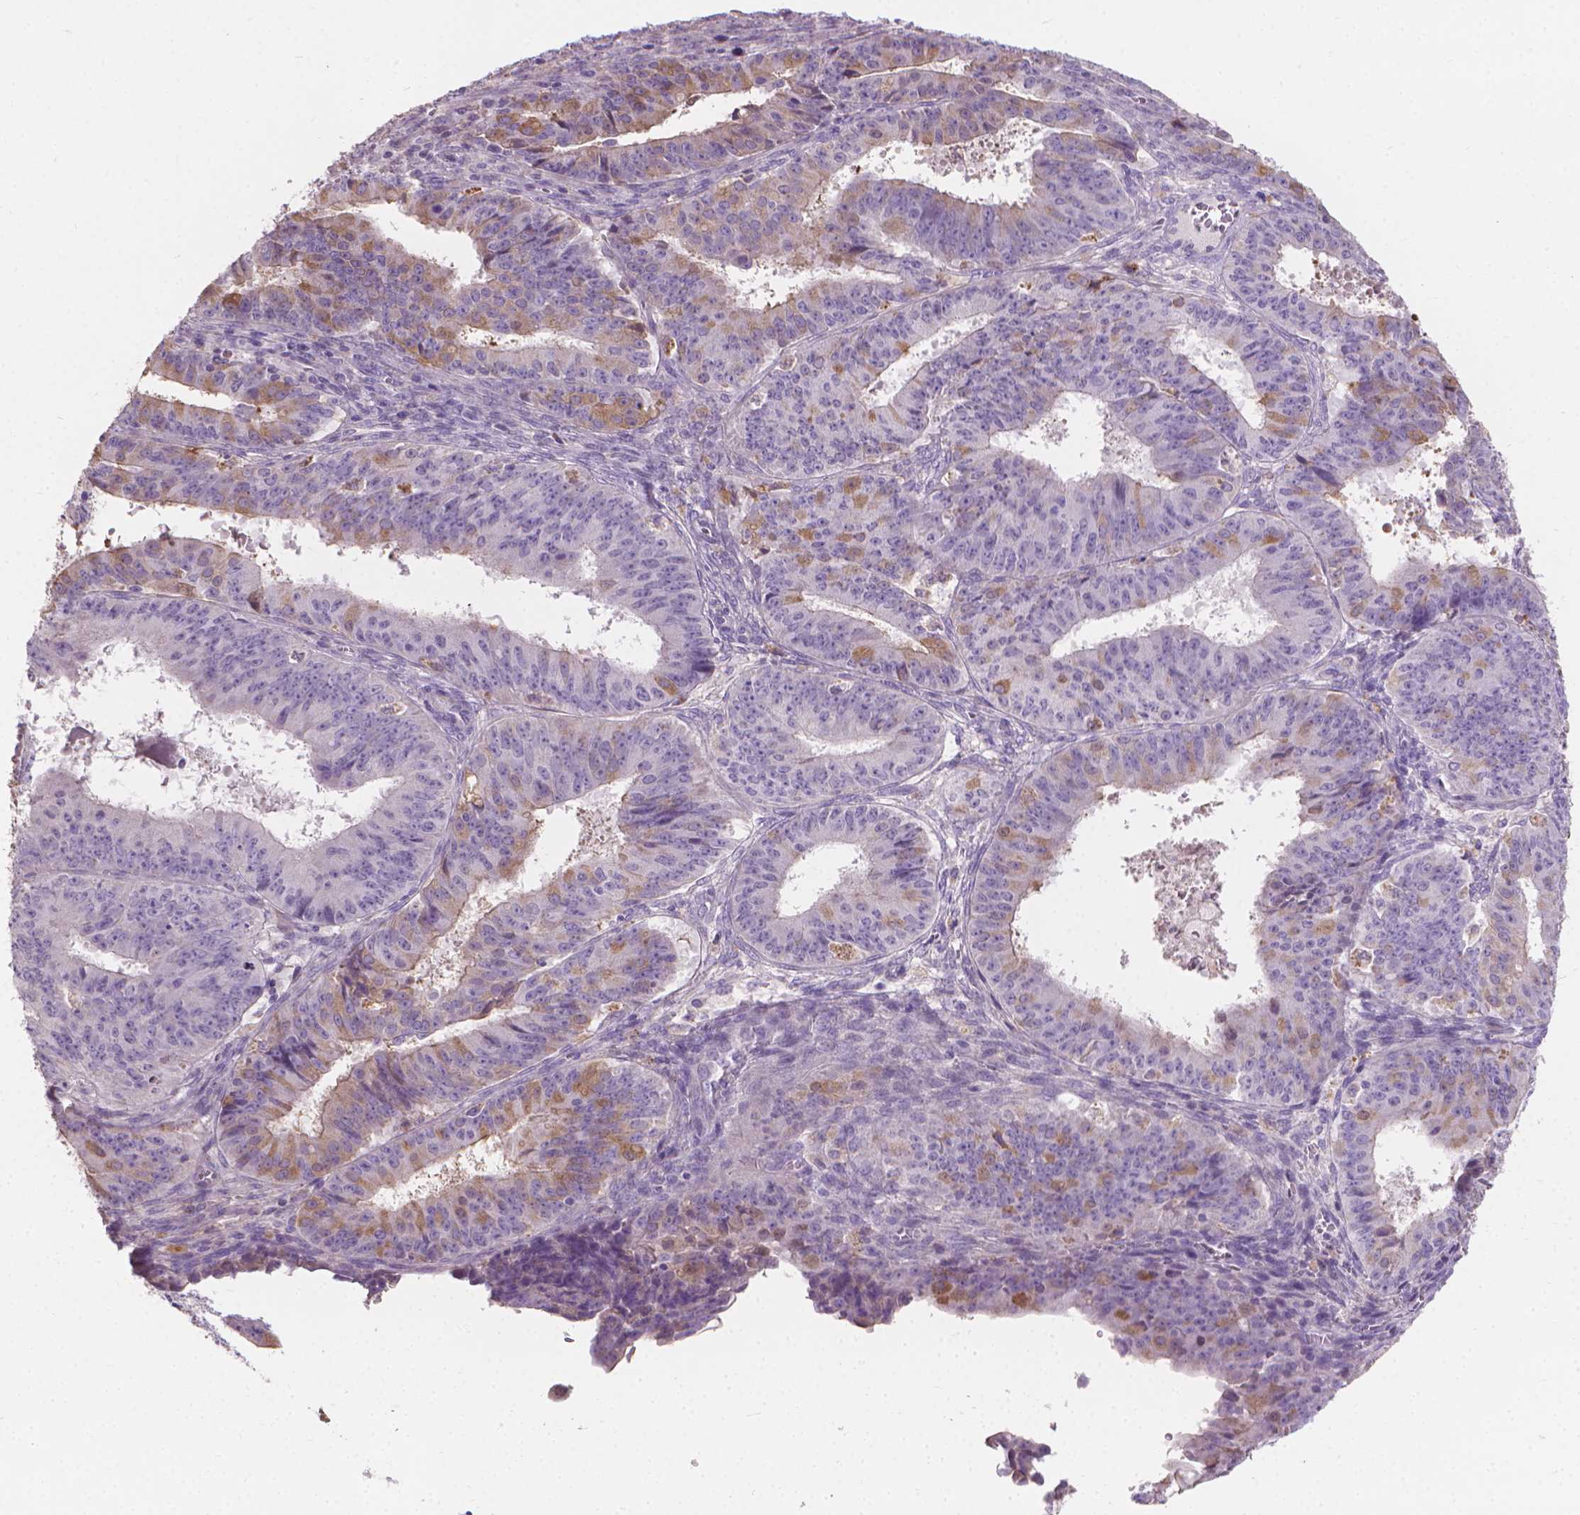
{"staining": {"intensity": "weak", "quantity": "<25%", "location": "cytoplasmic/membranous"}, "tissue": "ovarian cancer", "cell_type": "Tumor cells", "image_type": "cancer", "snomed": [{"axis": "morphology", "description": "Carcinoma, endometroid"}, {"axis": "topography", "description": "Ovary"}], "caption": "This is an IHC micrograph of ovarian cancer (endometroid carcinoma). There is no positivity in tumor cells.", "gene": "CABCOCO1", "patient": {"sex": "female", "age": 42}}